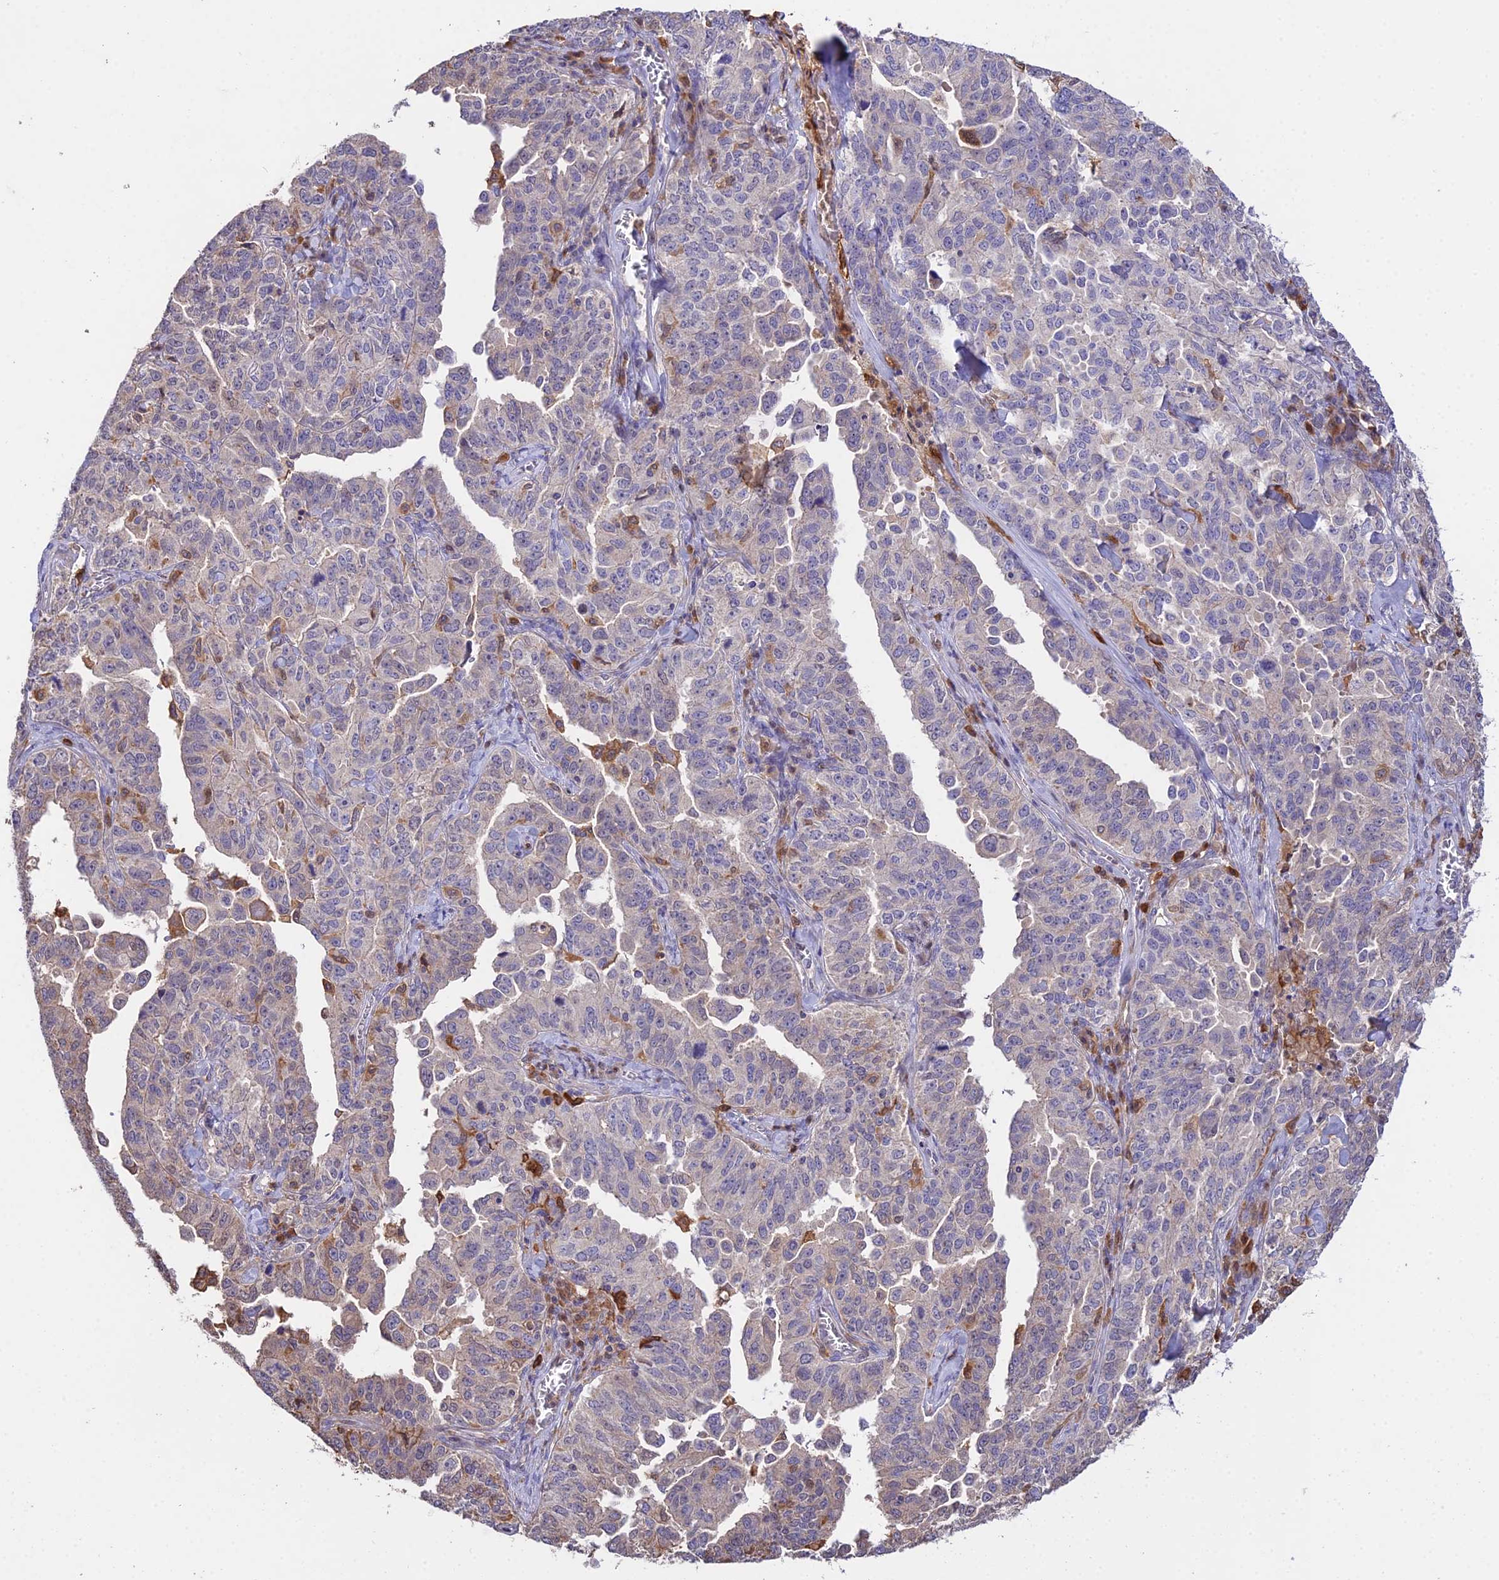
{"staining": {"intensity": "negative", "quantity": "none", "location": "none"}, "tissue": "ovarian cancer", "cell_type": "Tumor cells", "image_type": "cancer", "snomed": [{"axis": "morphology", "description": "Carcinoma, endometroid"}, {"axis": "topography", "description": "Ovary"}], "caption": "Tumor cells show no significant protein positivity in endometroid carcinoma (ovarian).", "gene": "FBP1", "patient": {"sex": "female", "age": 62}}